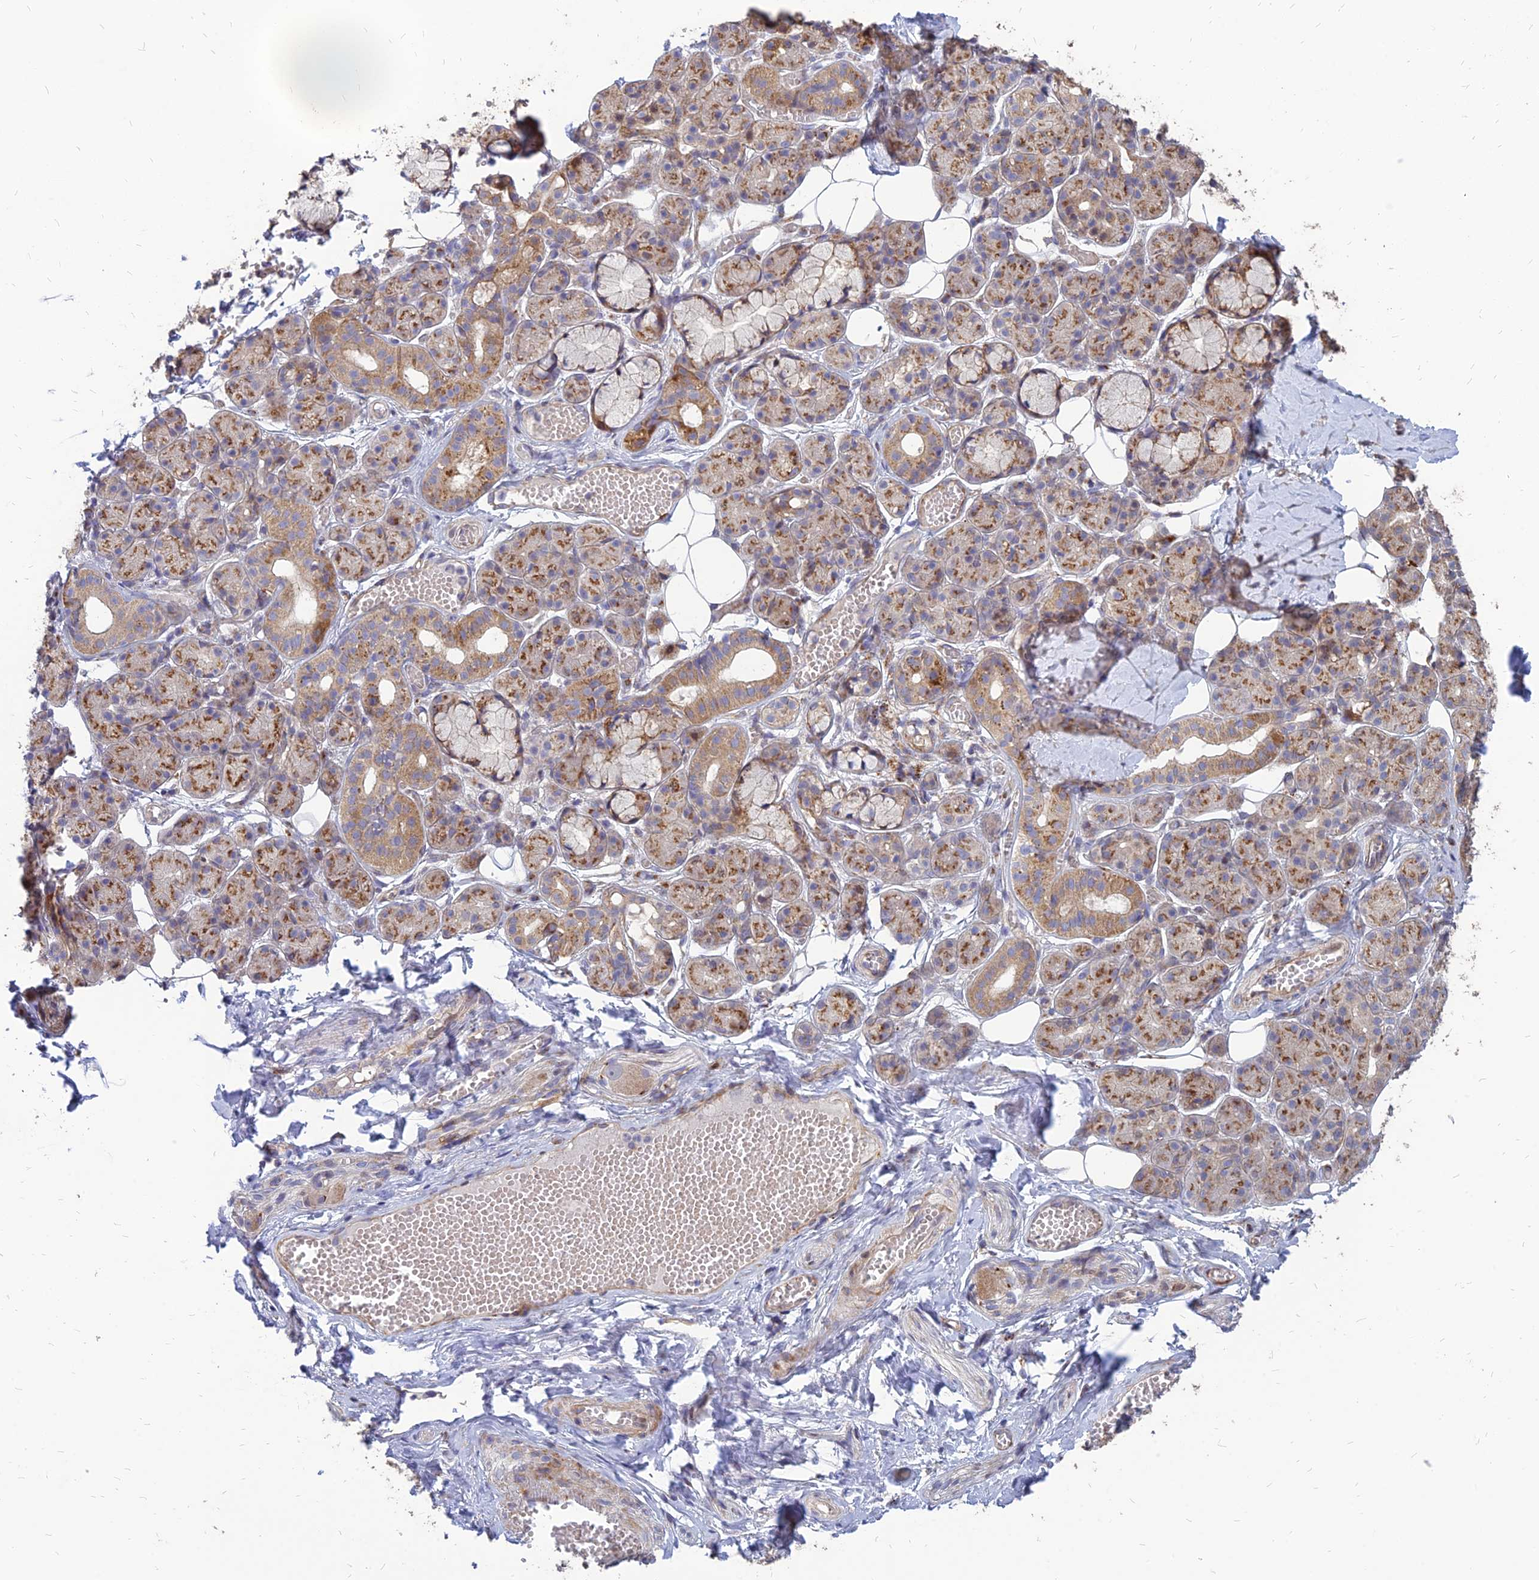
{"staining": {"intensity": "moderate", "quantity": "25%-75%", "location": "cytoplasmic/membranous"}, "tissue": "salivary gland", "cell_type": "Glandular cells", "image_type": "normal", "snomed": [{"axis": "morphology", "description": "Normal tissue, NOS"}, {"axis": "topography", "description": "Salivary gland"}], "caption": "Immunohistochemical staining of normal human salivary gland shows 25%-75% levels of moderate cytoplasmic/membranous protein expression in approximately 25%-75% of glandular cells.", "gene": "ST3GAL6", "patient": {"sex": "male", "age": 63}}